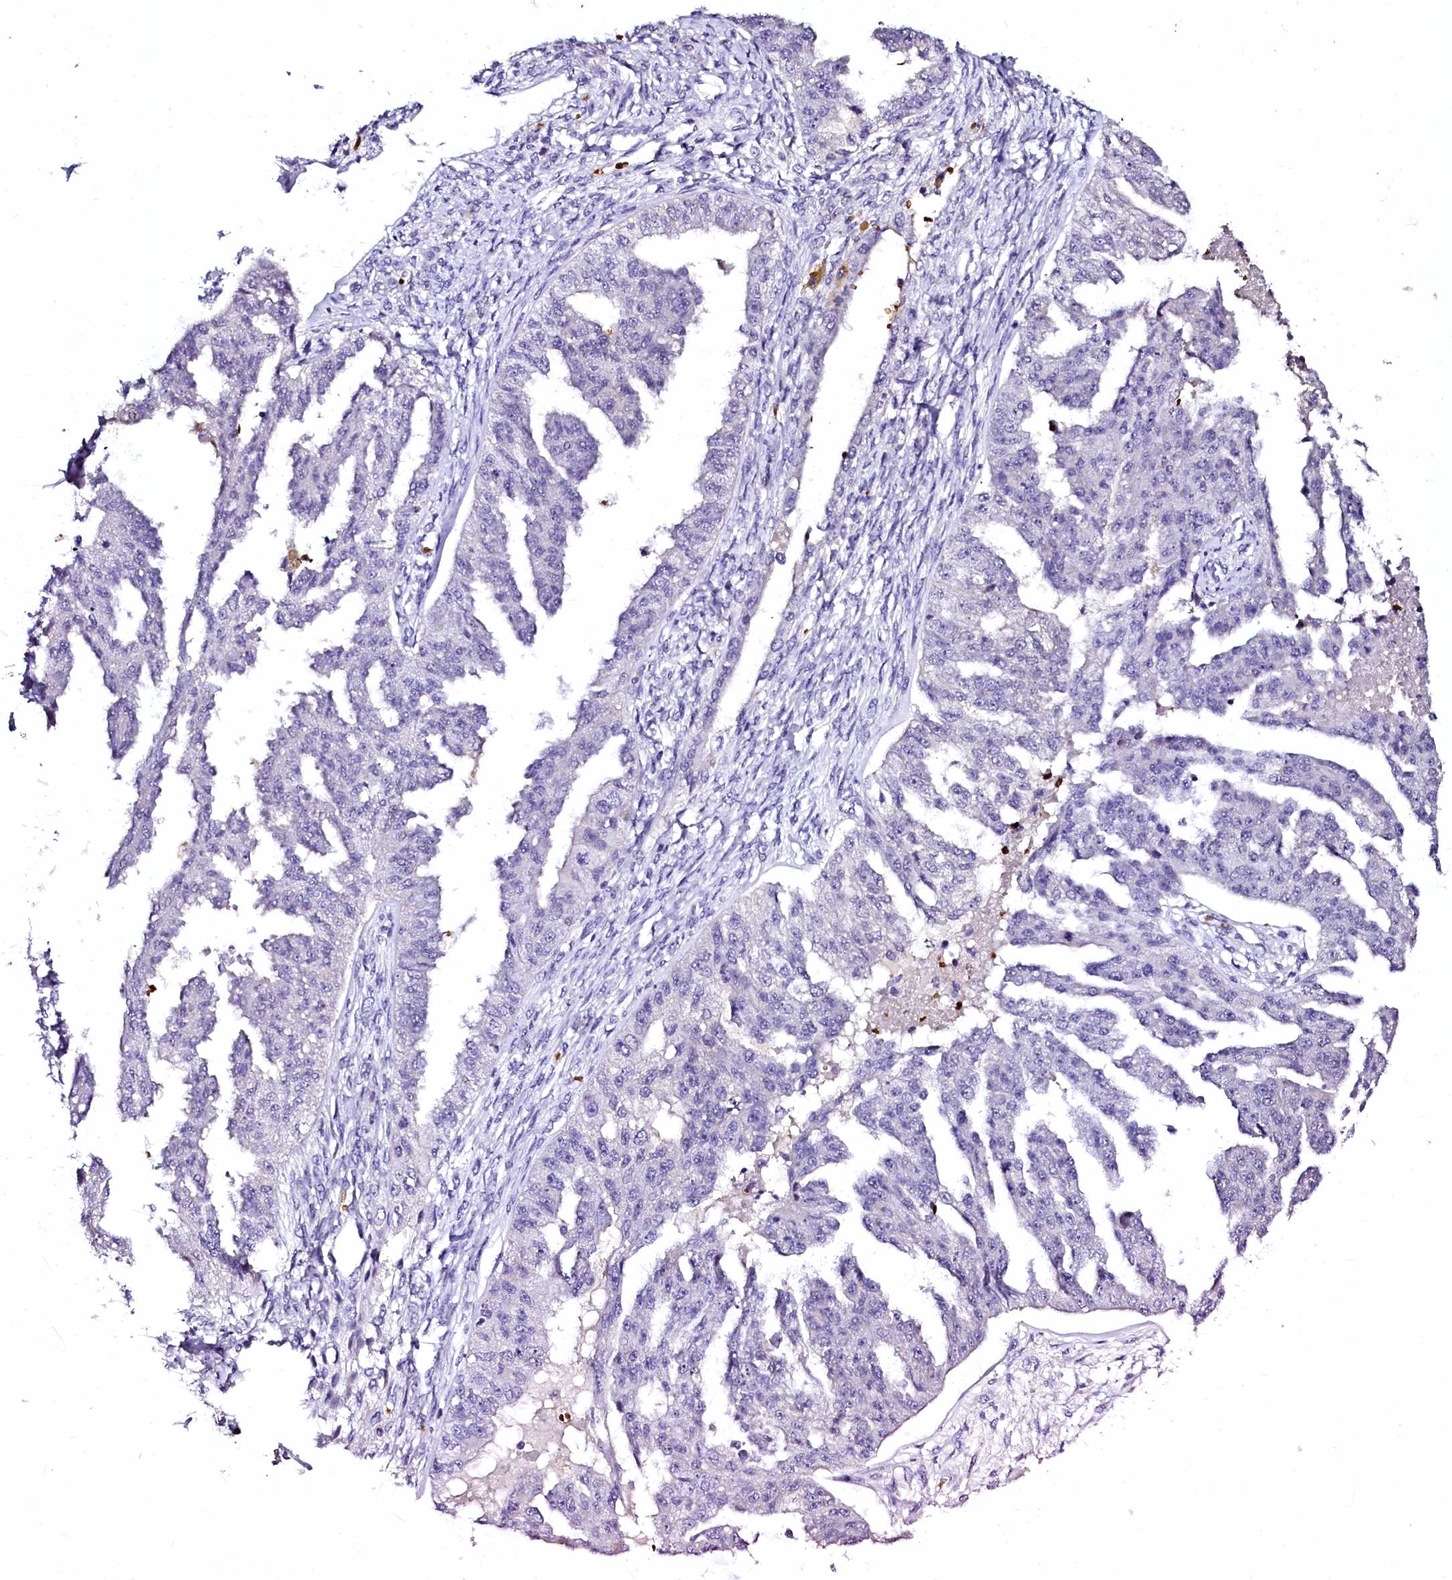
{"staining": {"intensity": "negative", "quantity": "none", "location": "none"}, "tissue": "ovarian cancer", "cell_type": "Tumor cells", "image_type": "cancer", "snomed": [{"axis": "morphology", "description": "Cystadenocarcinoma, serous, NOS"}, {"axis": "topography", "description": "Ovary"}], "caption": "High power microscopy micrograph of an immunohistochemistry photomicrograph of serous cystadenocarcinoma (ovarian), revealing no significant staining in tumor cells. The staining was performed using DAB (3,3'-diaminobenzidine) to visualize the protein expression in brown, while the nuclei were stained in blue with hematoxylin (Magnification: 20x).", "gene": "CTDSPL2", "patient": {"sex": "female", "age": 58}}